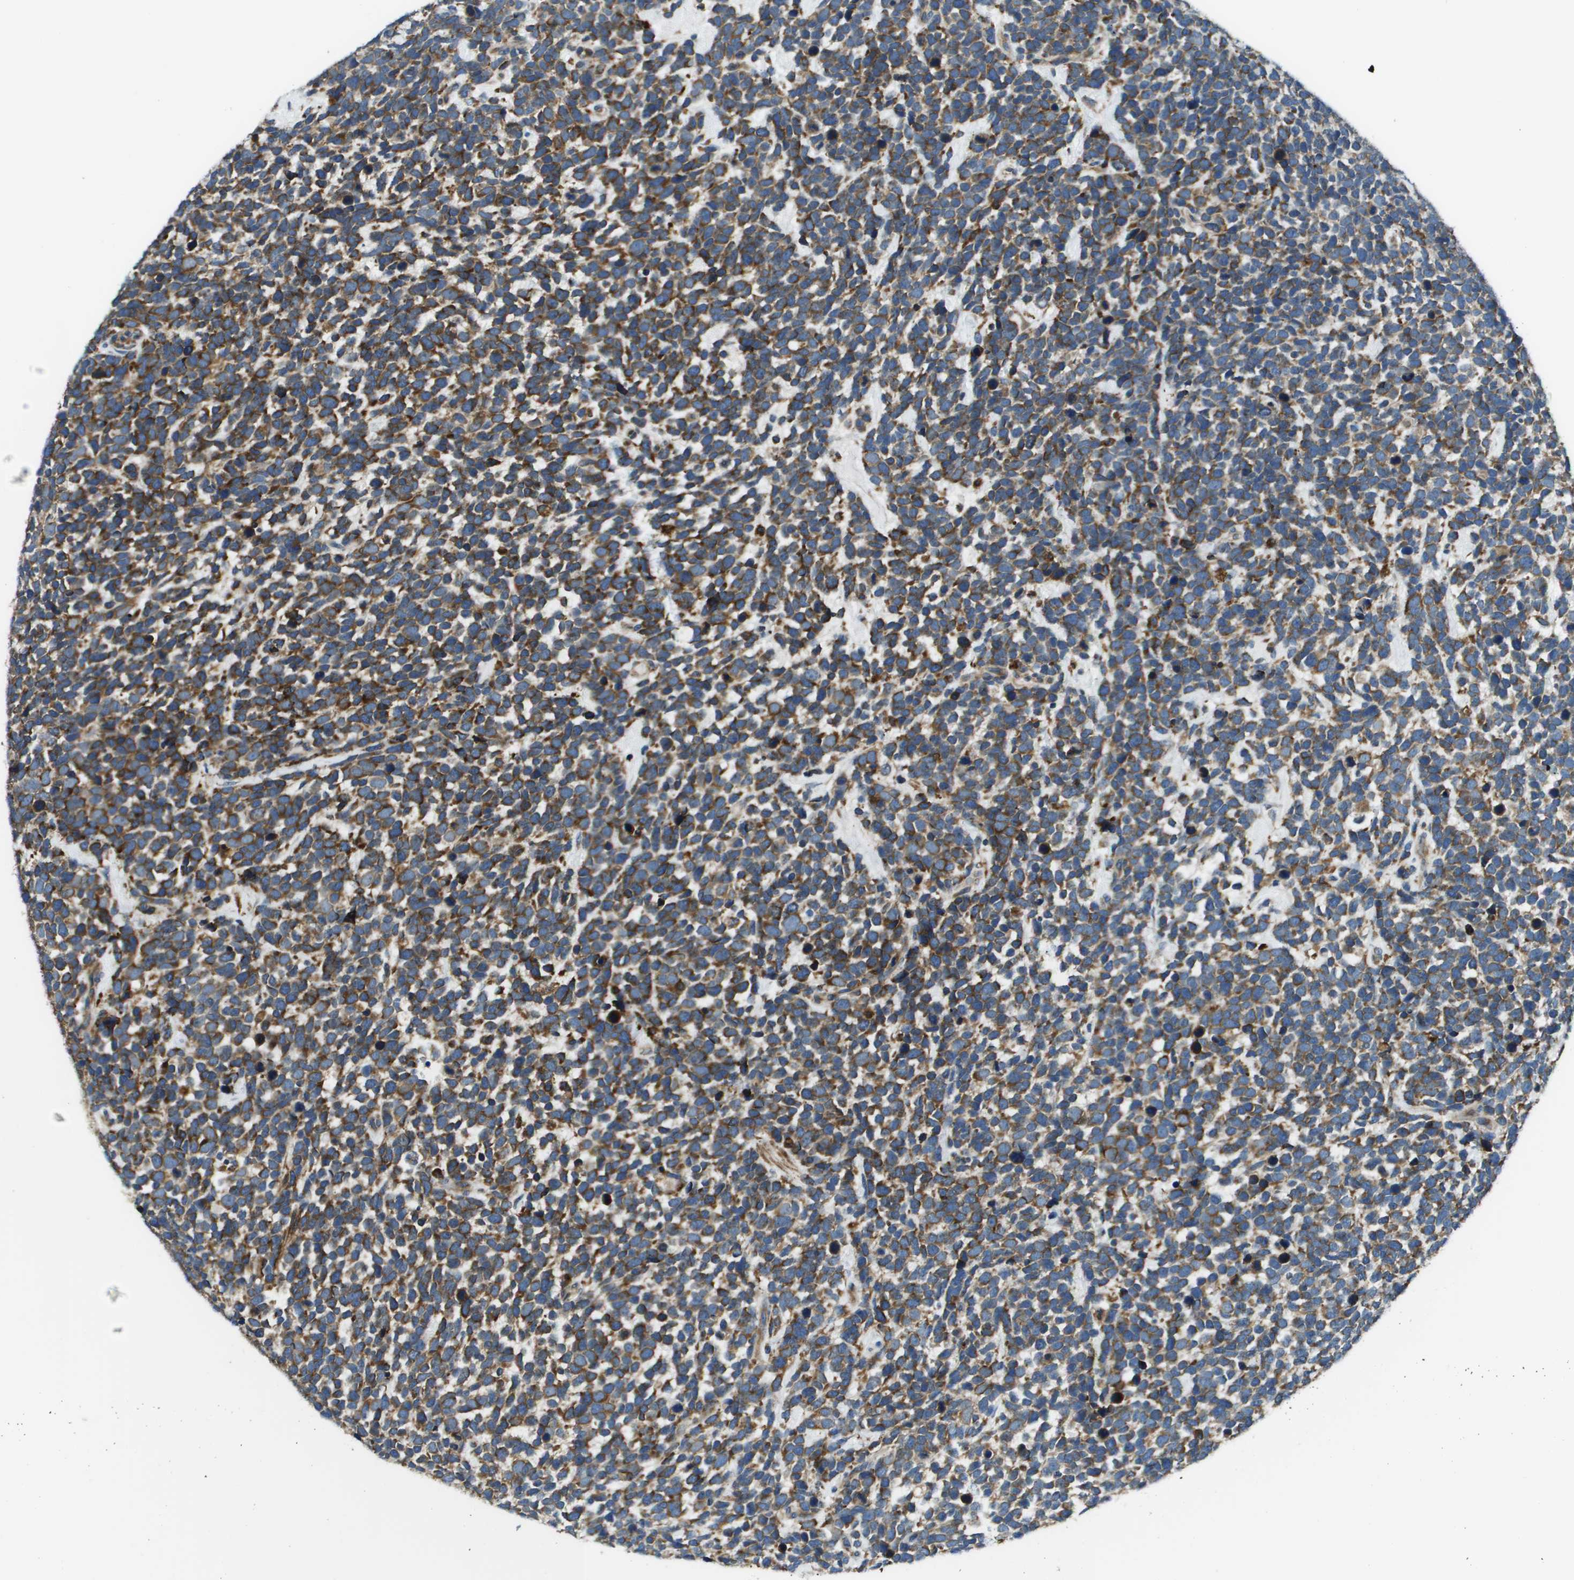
{"staining": {"intensity": "strong", "quantity": ">75%", "location": "cytoplasmic/membranous"}, "tissue": "urothelial cancer", "cell_type": "Tumor cells", "image_type": "cancer", "snomed": [{"axis": "morphology", "description": "Urothelial carcinoma, High grade"}, {"axis": "topography", "description": "Urinary bladder"}], "caption": "Immunohistochemistry of high-grade urothelial carcinoma exhibits high levels of strong cytoplasmic/membranous expression in approximately >75% of tumor cells.", "gene": "CNPY3", "patient": {"sex": "female", "age": 82}}